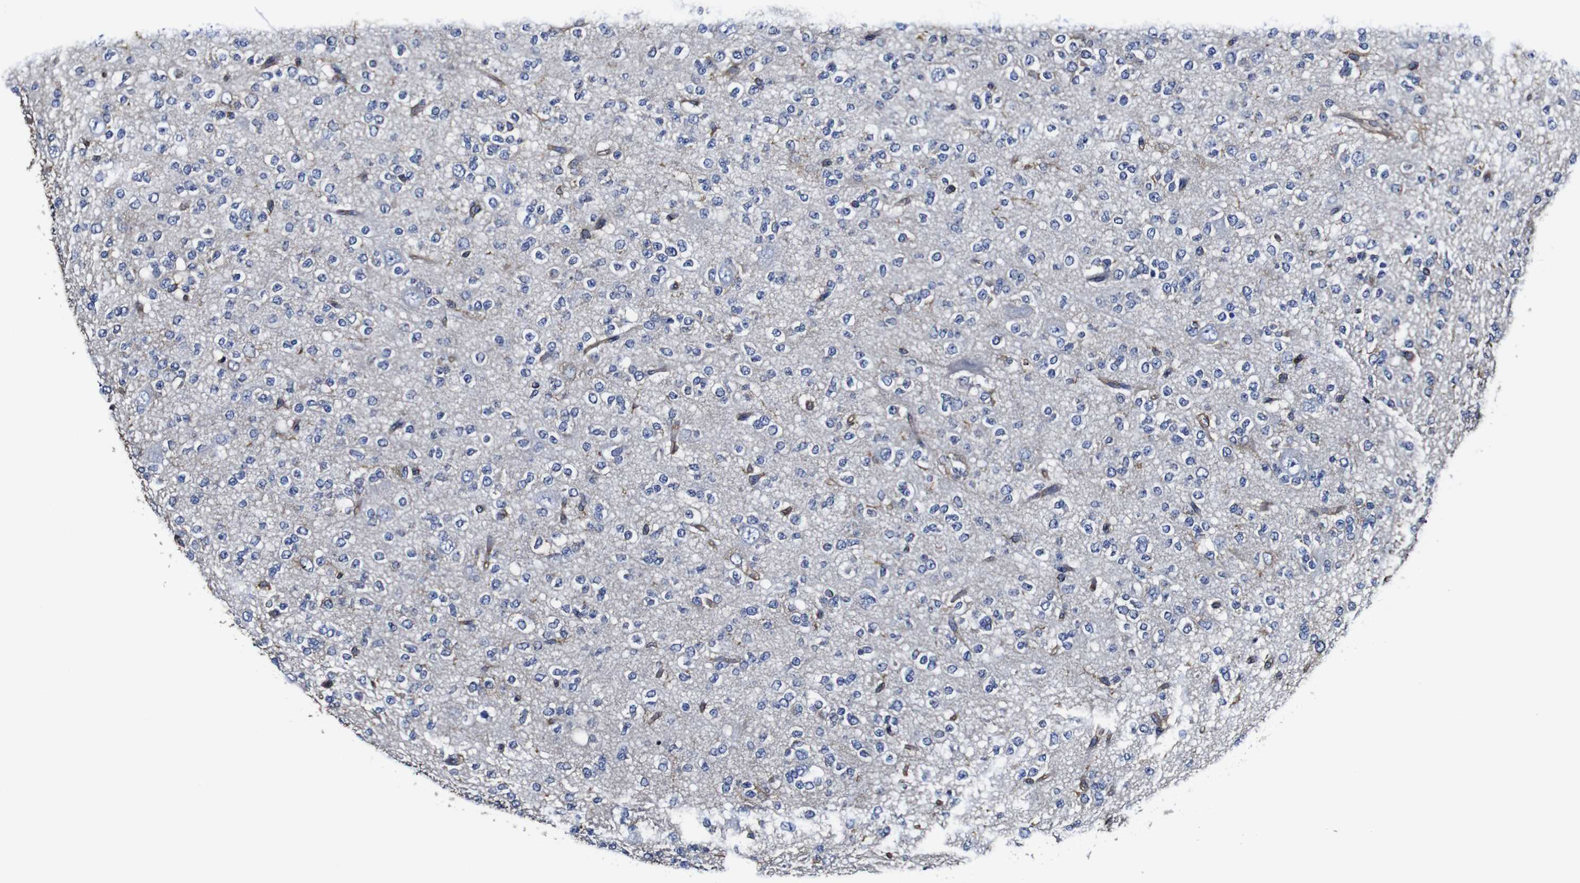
{"staining": {"intensity": "negative", "quantity": "none", "location": "none"}, "tissue": "glioma", "cell_type": "Tumor cells", "image_type": "cancer", "snomed": [{"axis": "morphology", "description": "Glioma, malignant, Low grade"}, {"axis": "topography", "description": "Brain"}], "caption": "There is no significant positivity in tumor cells of malignant glioma (low-grade).", "gene": "MSN", "patient": {"sex": "male", "age": 38}}